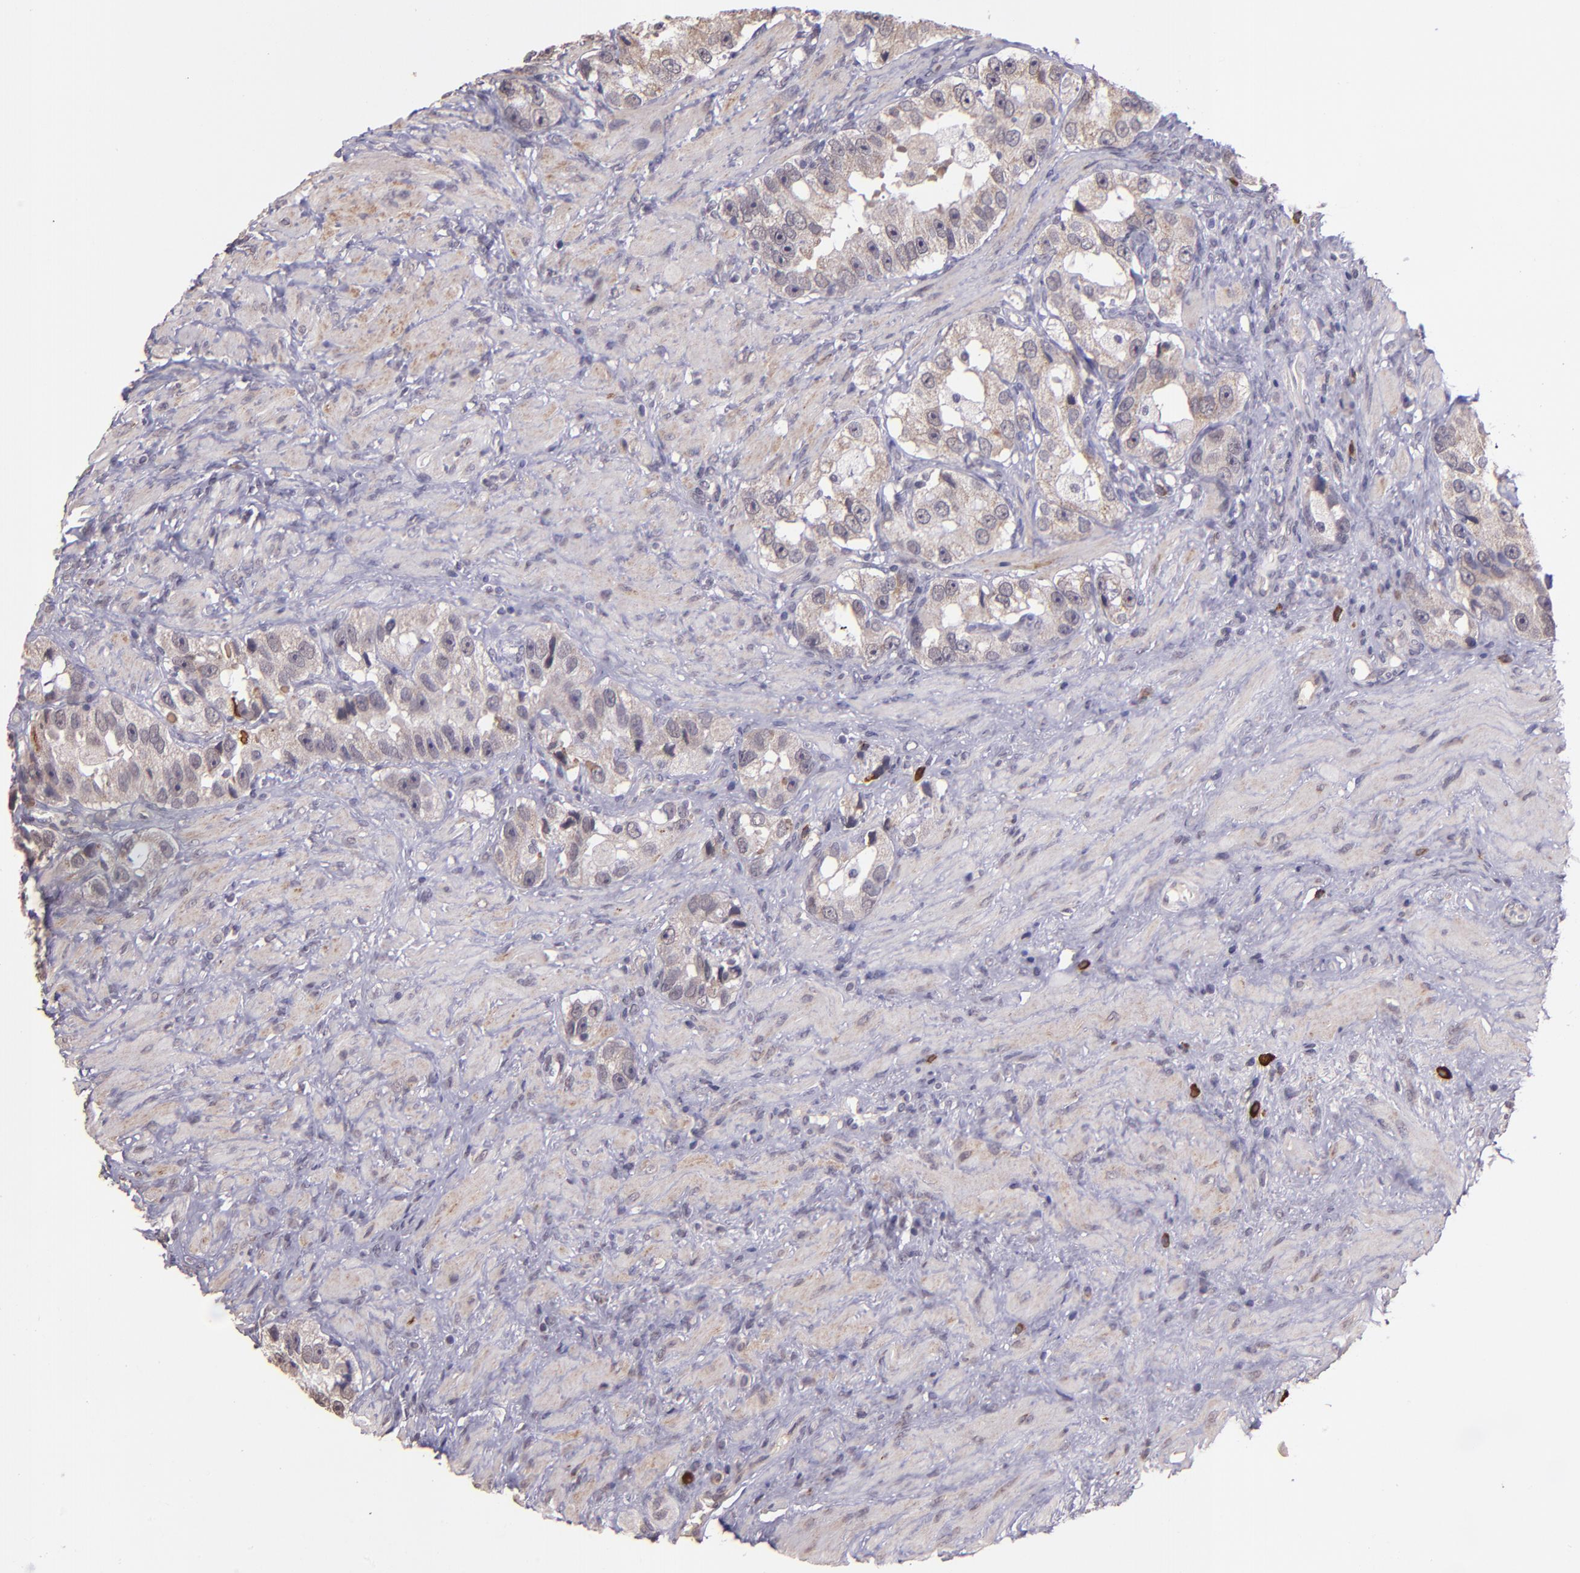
{"staining": {"intensity": "weak", "quantity": ">75%", "location": "cytoplasmic/membranous"}, "tissue": "prostate cancer", "cell_type": "Tumor cells", "image_type": "cancer", "snomed": [{"axis": "morphology", "description": "Adenocarcinoma, High grade"}, {"axis": "topography", "description": "Prostate"}], "caption": "The immunohistochemical stain highlights weak cytoplasmic/membranous expression in tumor cells of prostate cancer tissue.", "gene": "TAF7L", "patient": {"sex": "male", "age": 63}}